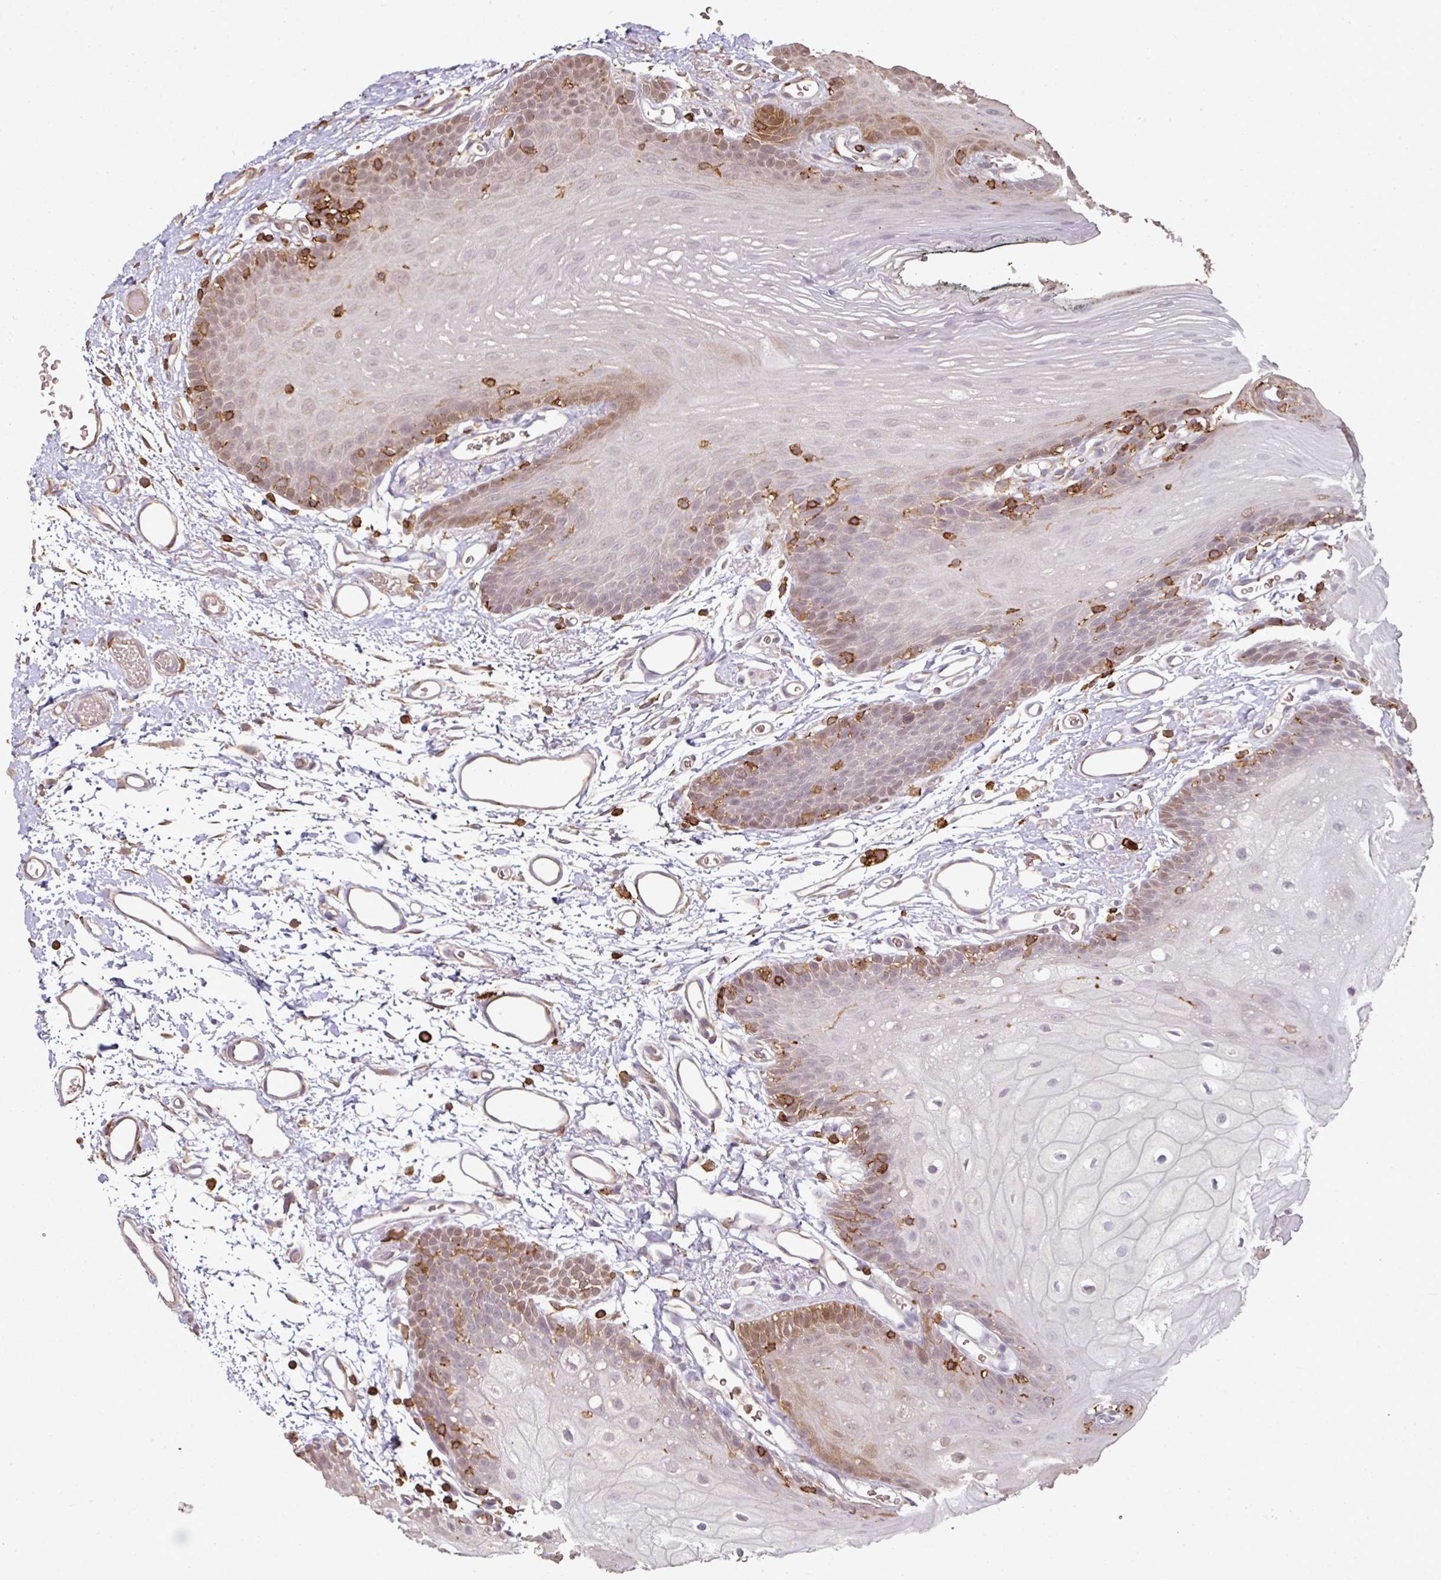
{"staining": {"intensity": "moderate", "quantity": "<25%", "location": "cytoplasmic/membranous"}, "tissue": "oral mucosa", "cell_type": "Squamous epithelial cells", "image_type": "normal", "snomed": [{"axis": "morphology", "description": "Normal tissue, NOS"}, {"axis": "morphology", "description": "Squamous cell carcinoma, NOS"}, {"axis": "topography", "description": "Oral tissue"}, {"axis": "topography", "description": "Head-Neck"}], "caption": "A low amount of moderate cytoplasmic/membranous staining is present in about <25% of squamous epithelial cells in benign oral mucosa.", "gene": "OLFML2B", "patient": {"sex": "female", "age": 81}}